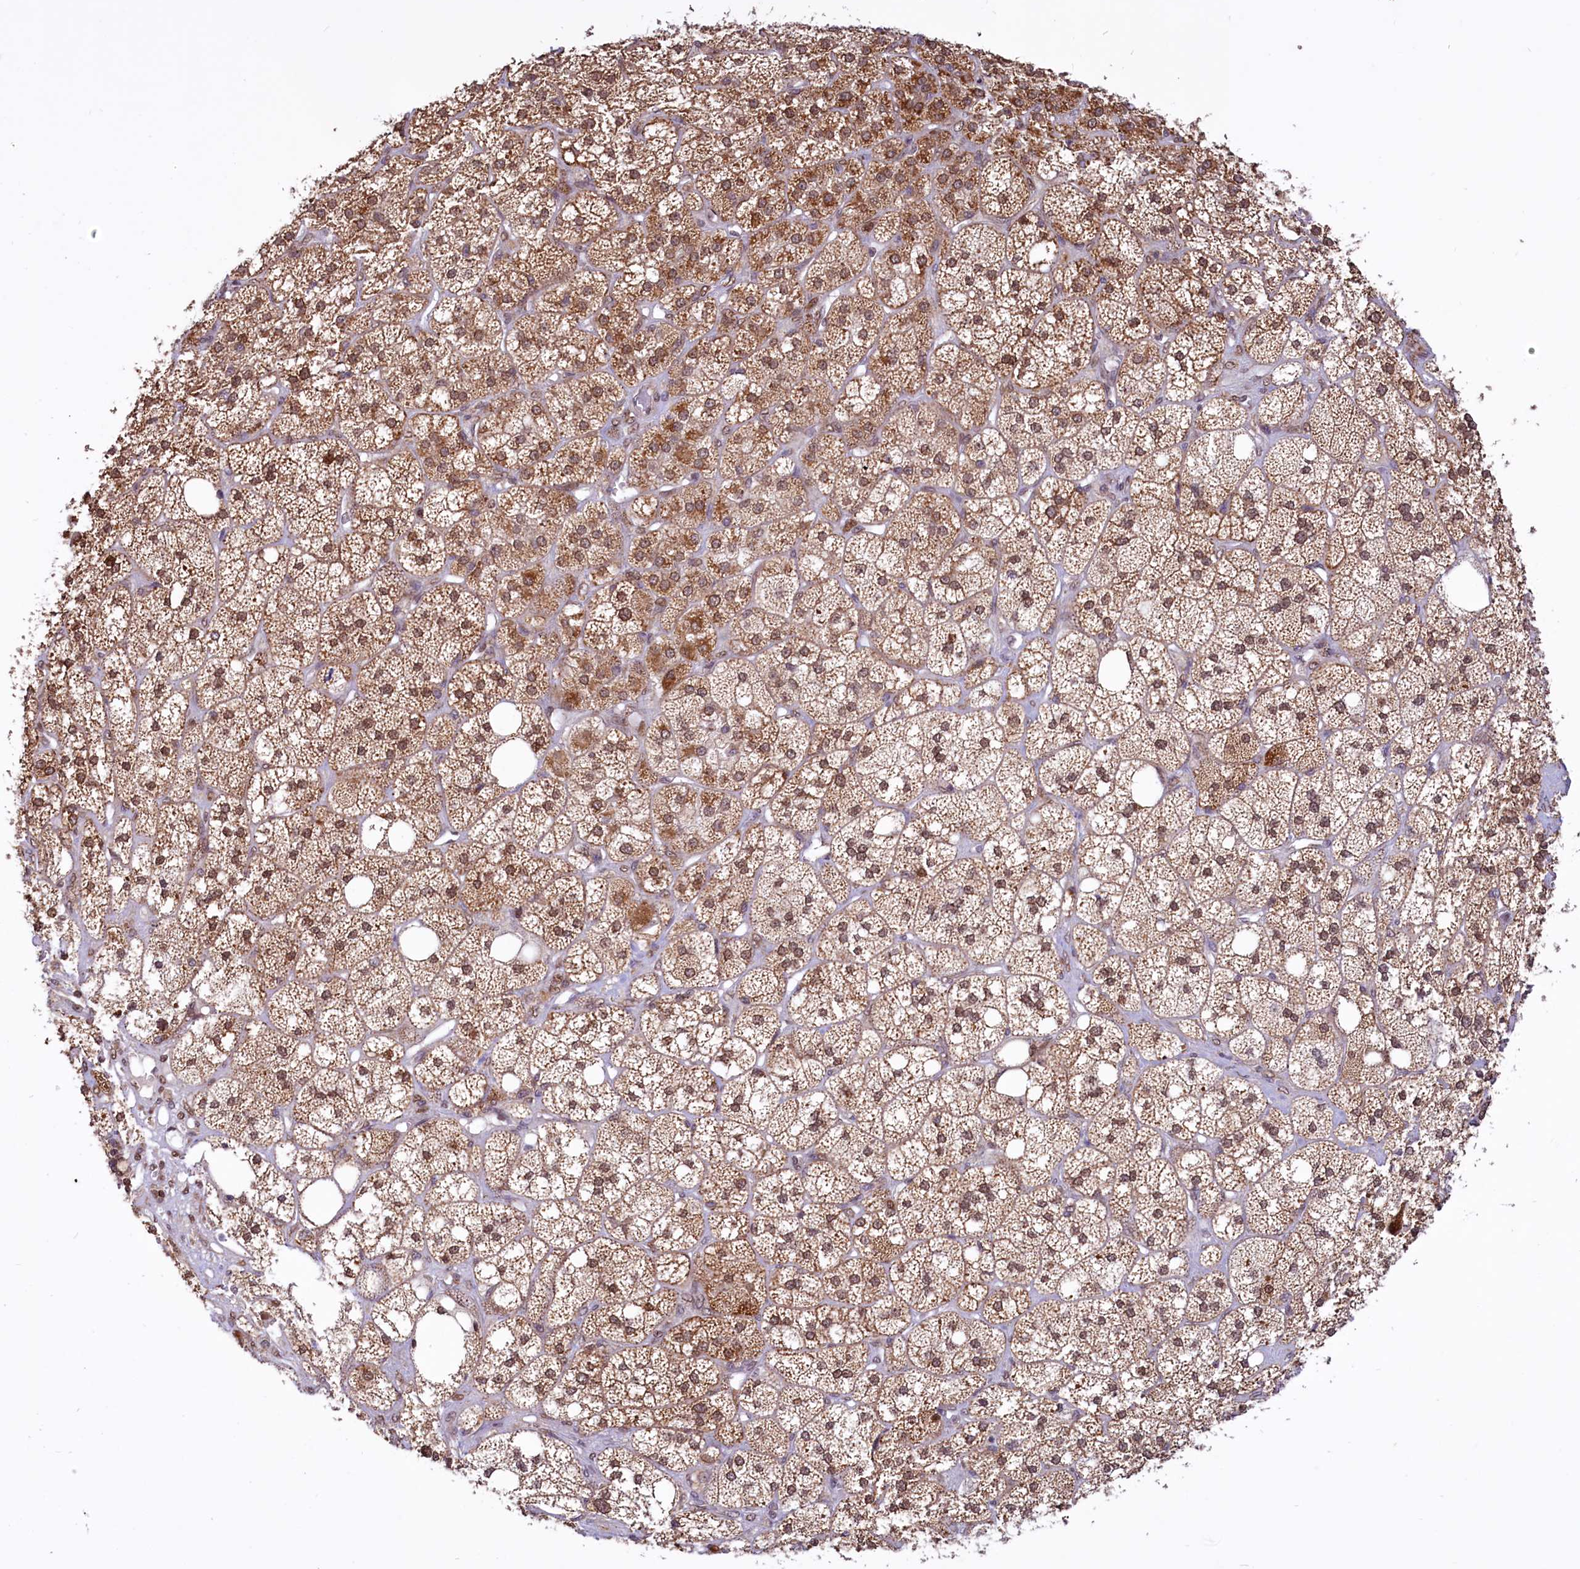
{"staining": {"intensity": "strong", "quantity": "25%-75%", "location": "cytoplasmic/membranous"}, "tissue": "adrenal gland", "cell_type": "Glandular cells", "image_type": "normal", "snomed": [{"axis": "morphology", "description": "Normal tissue, NOS"}, {"axis": "topography", "description": "Adrenal gland"}], "caption": "Strong cytoplasmic/membranous staining is appreciated in about 25%-75% of glandular cells in unremarkable adrenal gland.", "gene": "PHC3", "patient": {"sex": "male", "age": 61}}